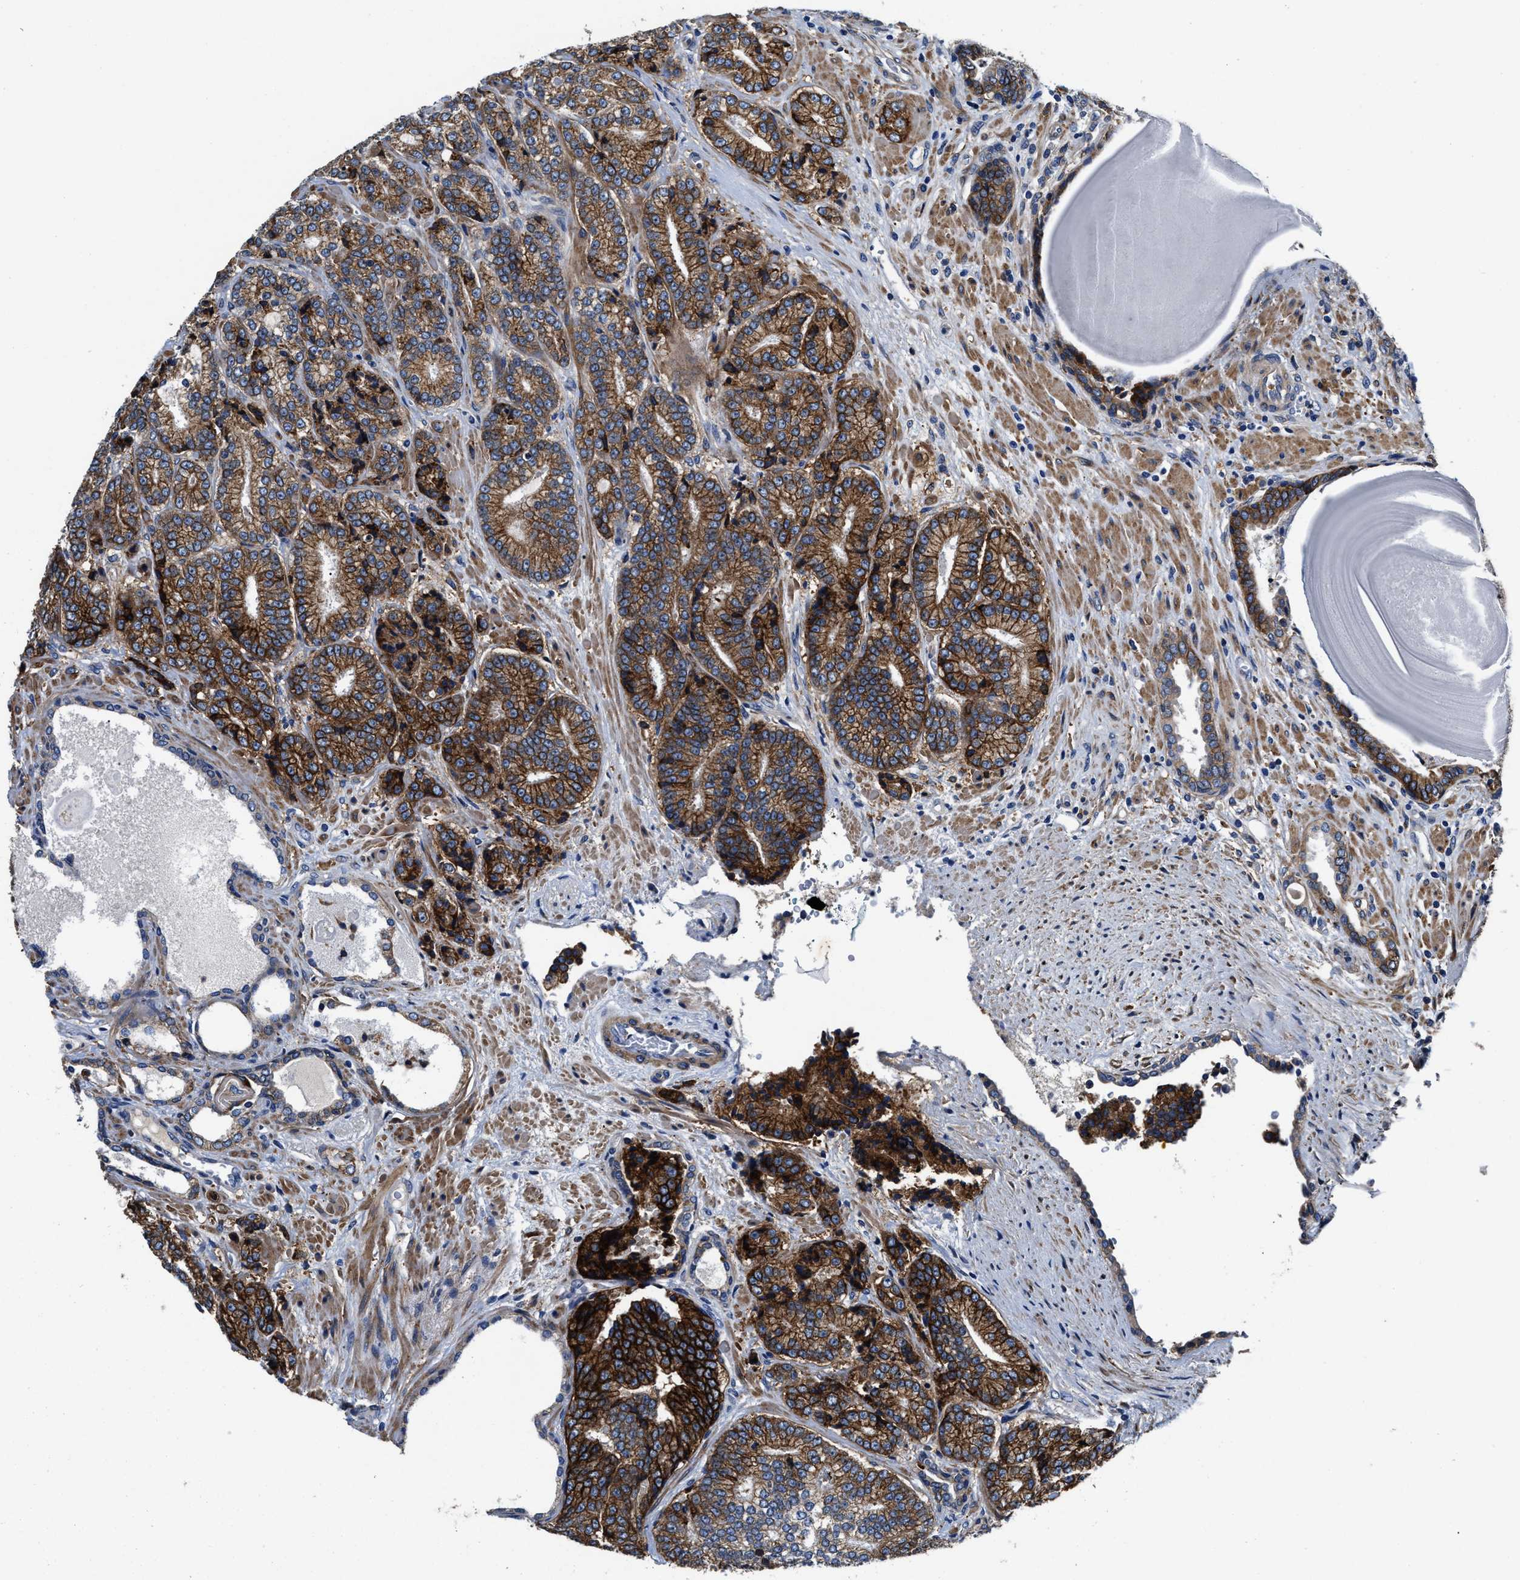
{"staining": {"intensity": "strong", "quantity": ">75%", "location": "cytoplasmic/membranous"}, "tissue": "prostate cancer", "cell_type": "Tumor cells", "image_type": "cancer", "snomed": [{"axis": "morphology", "description": "Adenocarcinoma, High grade"}, {"axis": "topography", "description": "Prostate"}], "caption": "Tumor cells exhibit strong cytoplasmic/membranous positivity in approximately >75% of cells in prostate high-grade adenocarcinoma.", "gene": "SLC12A2", "patient": {"sex": "male", "age": 61}}